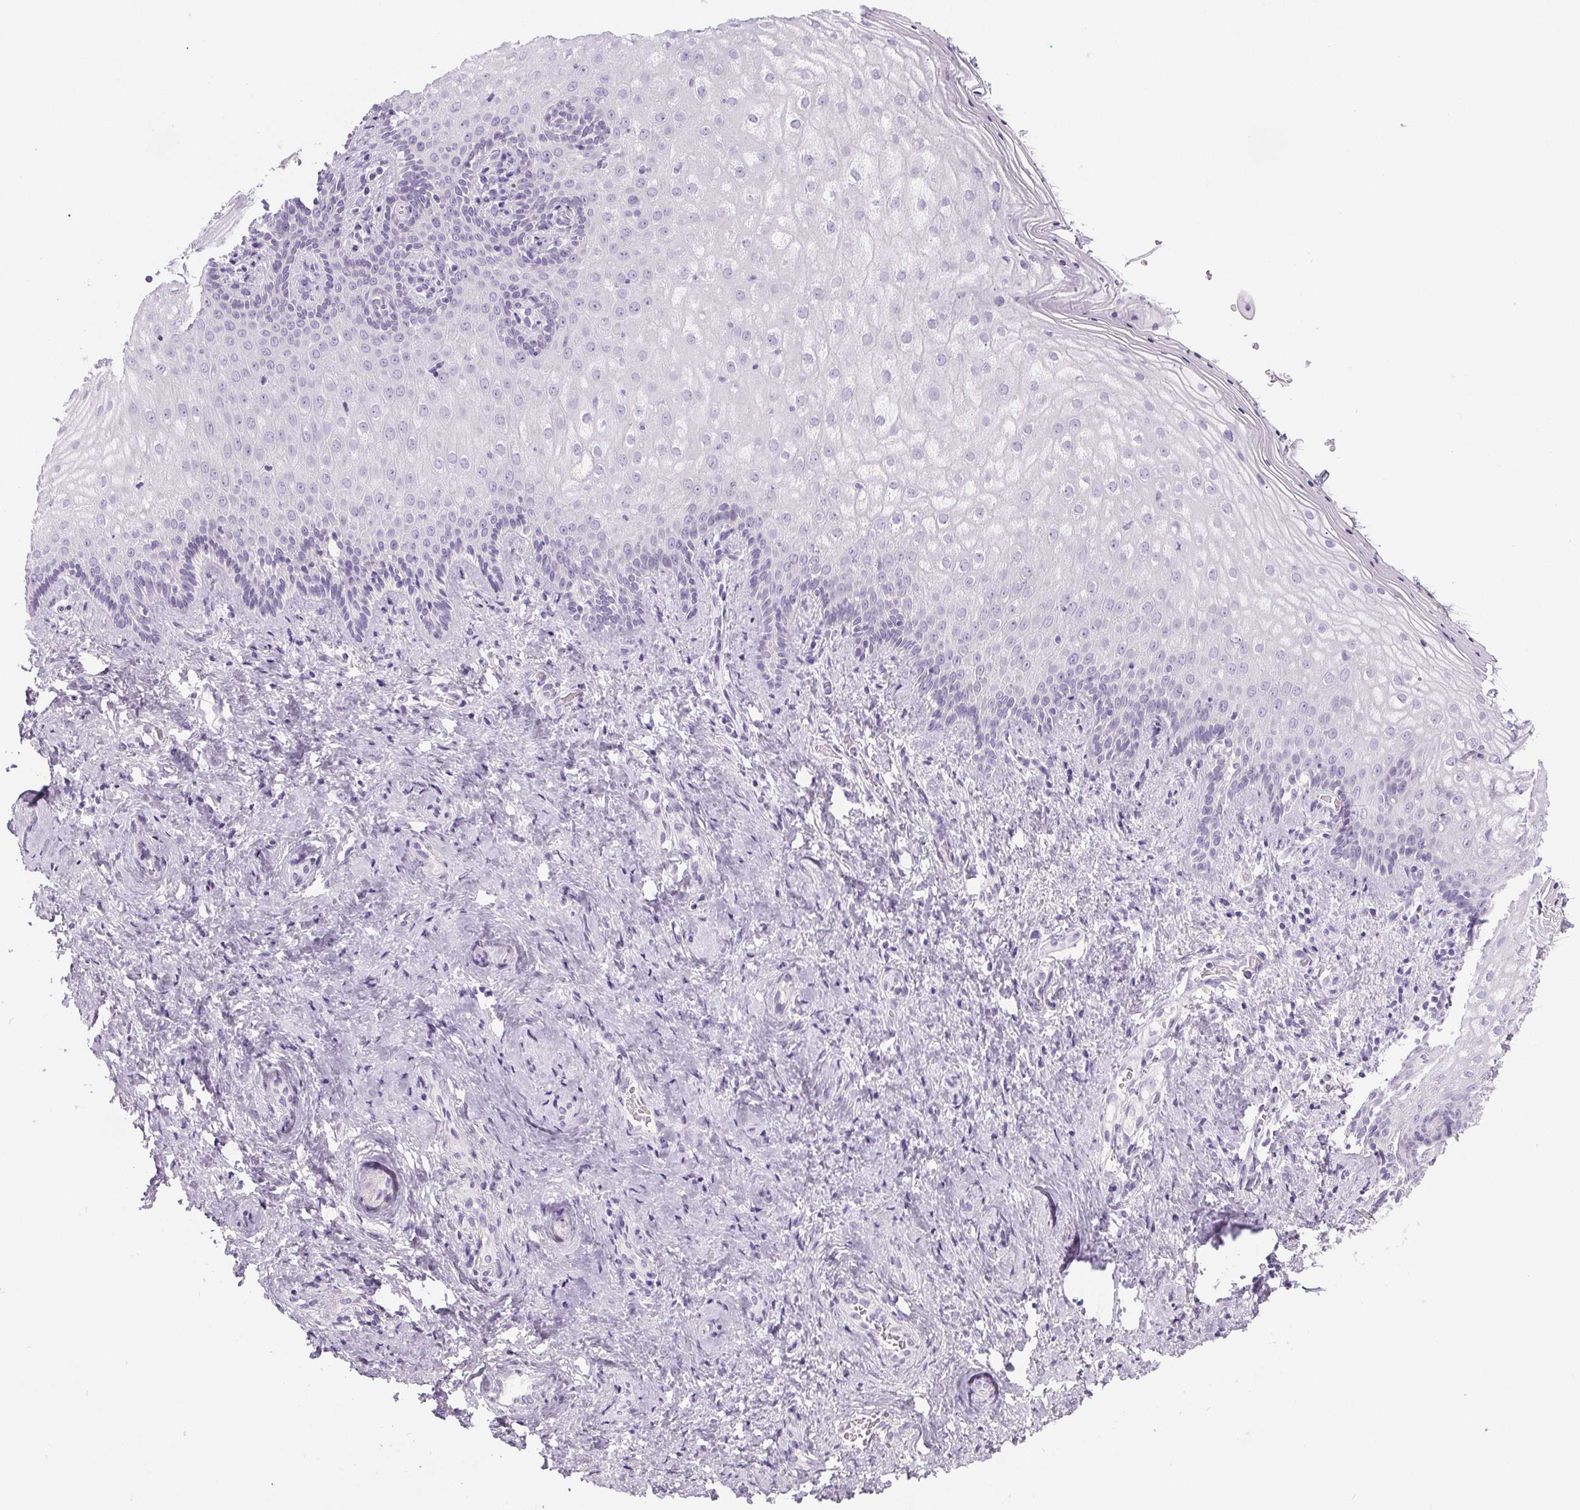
{"staining": {"intensity": "negative", "quantity": "none", "location": "none"}, "tissue": "vagina", "cell_type": "Squamous epithelial cells", "image_type": "normal", "snomed": [{"axis": "morphology", "description": "Normal tissue, NOS"}, {"axis": "topography", "description": "Vagina"}], "caption": "IHC image of benign human vagina stained for a protein (brown), which displays no positivity in squamous epithelial cells.", "gene": "ELAVL2", "patient": {"sex": "female", "age": 42}}